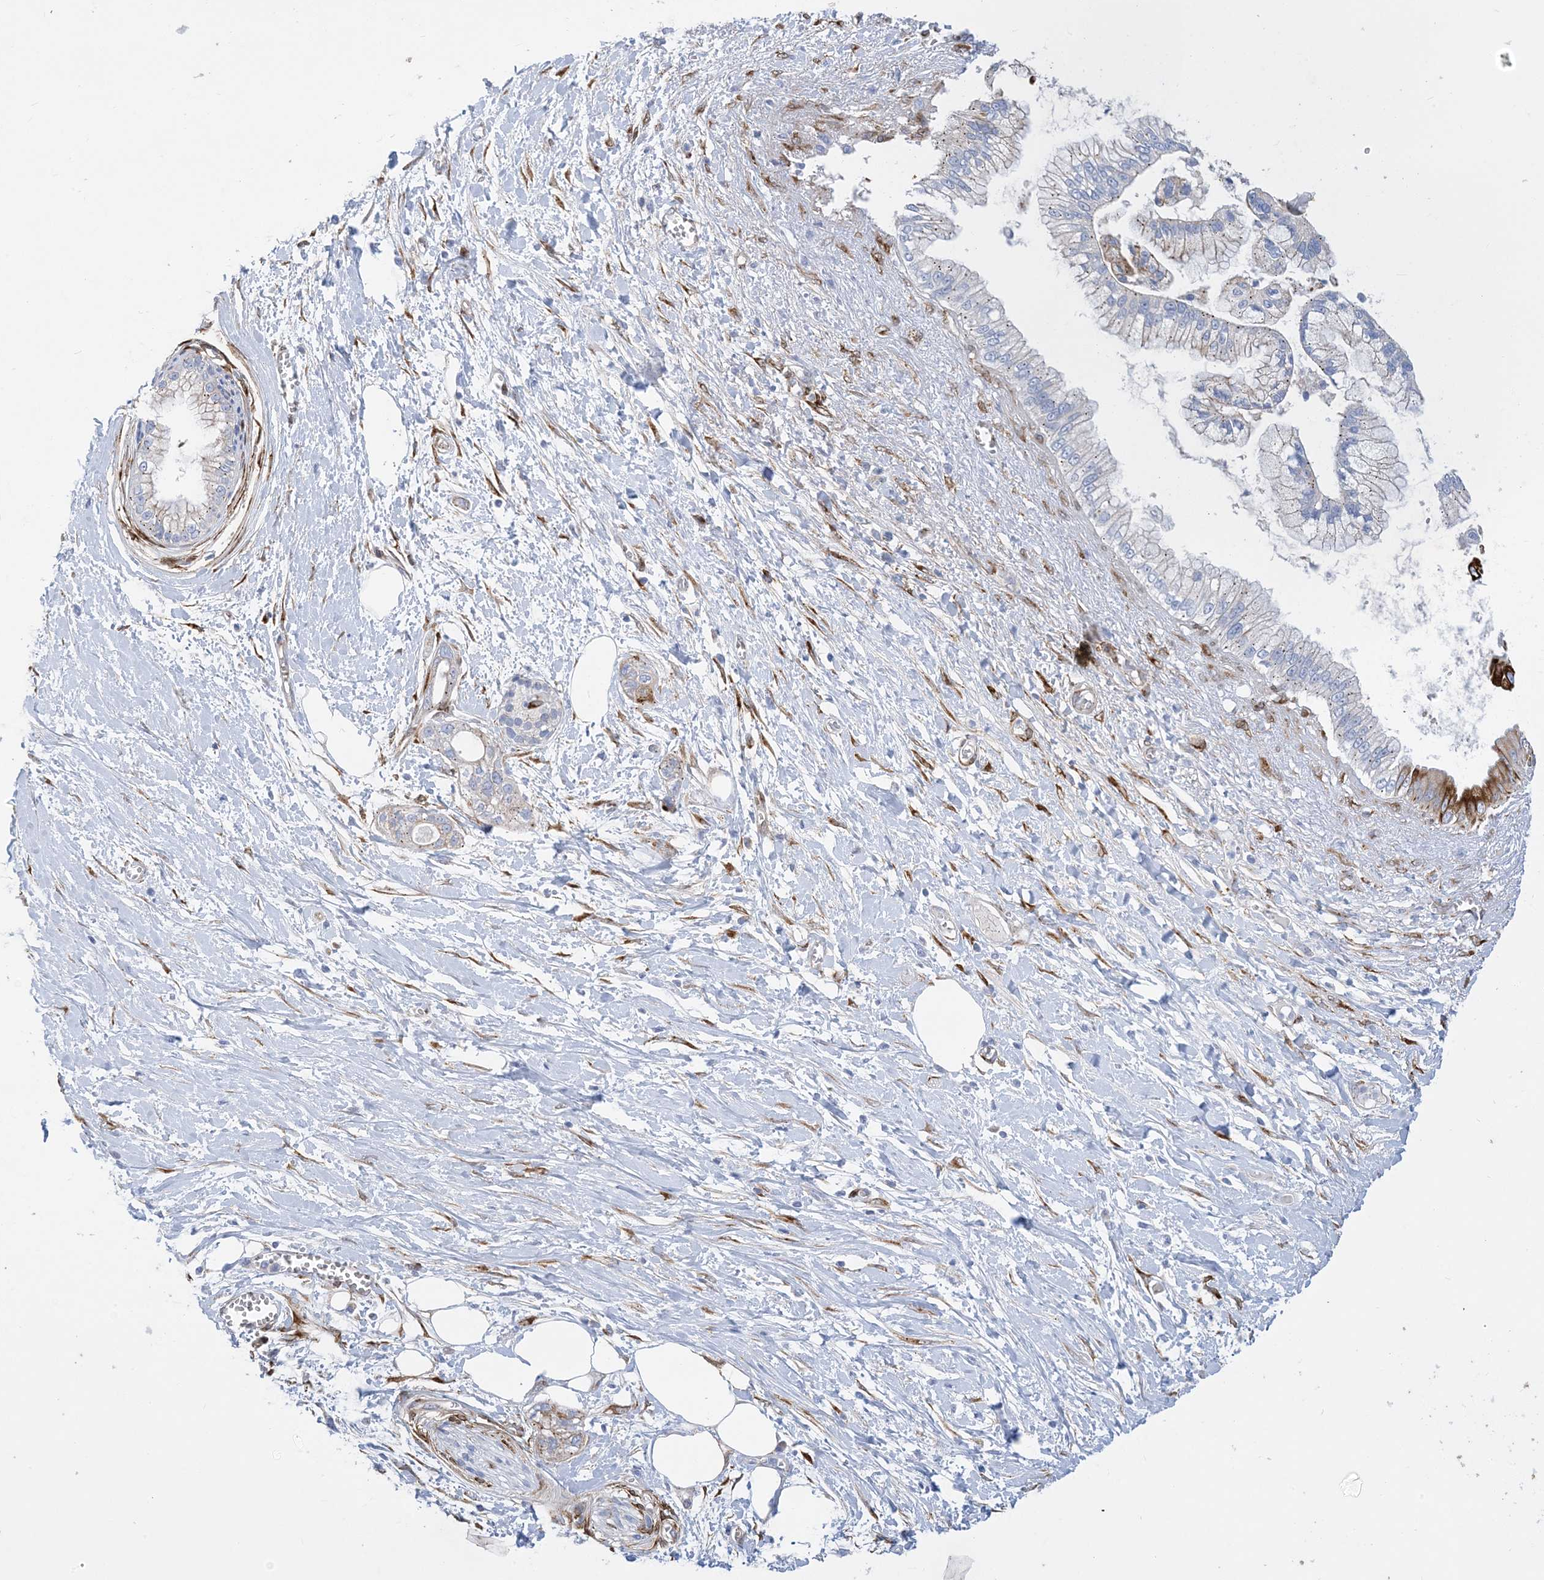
{"staining": {"intensity": "moderate", "quantity": "<25%", "location": "cytoplasmic/membranous"}, "tissue": "pancreatic cancer", "cell_type": "Tumor cells", "image_type": "cancer", "snomed": [{"axis": "morphology", "description": "Adenocarcinoma, NOS"}, {"axis": "topography", "description": "Pancreas"}], "caption": "Tumor cells display moderate cytoplasmic/membranous staining in approximately <25% of cells in pancreatic cancer. (Brightfield microscopy of DAB IHC at high magnification).", "gene": "RBMS3", "patient": {"sex": "male", "age": 68}}